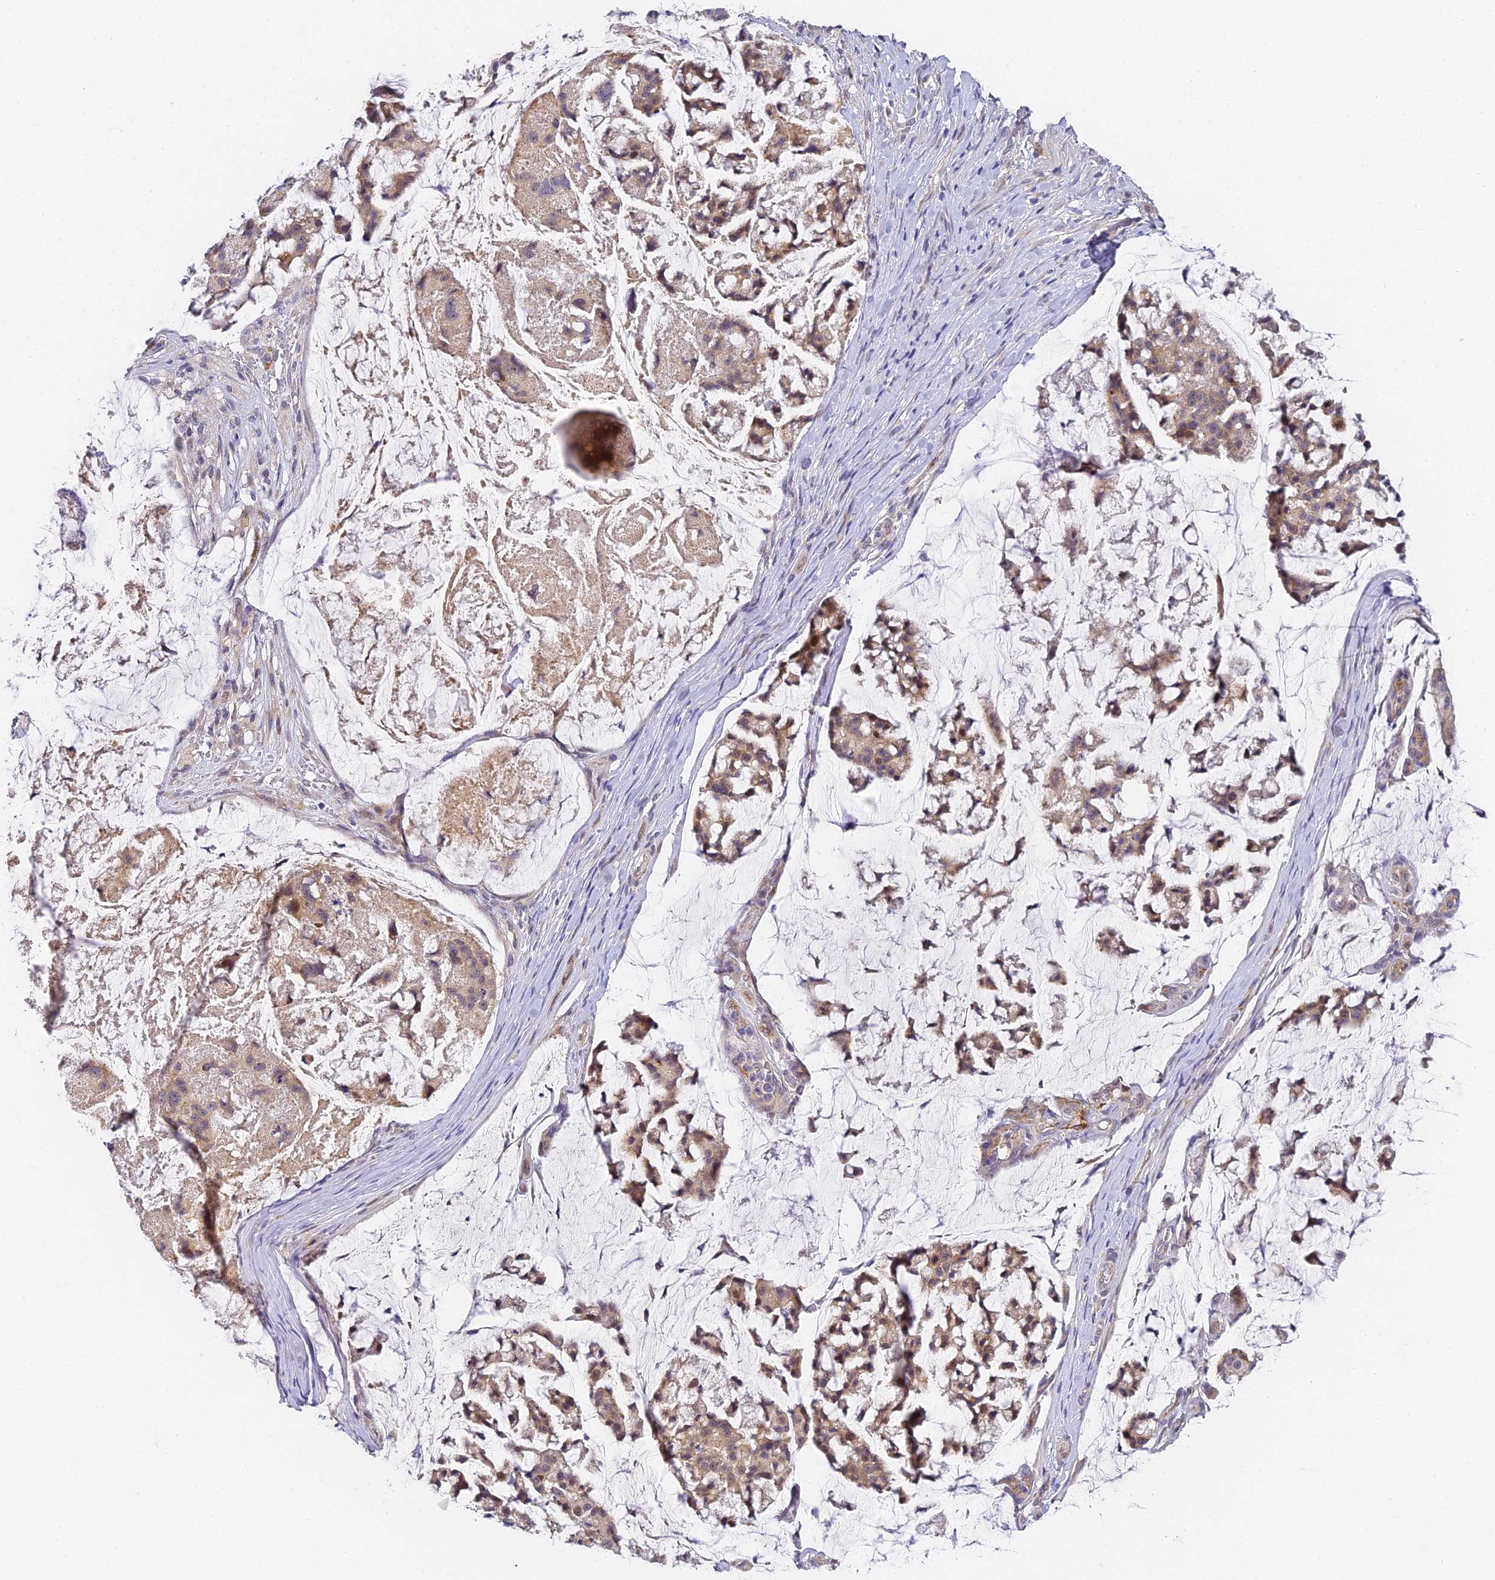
{"staining": {"intensity": "moderate", "quantity": "25%-75%", "location": "cytoplasmic/membranous"}, "tissue": "stomach cancer", "cell_type": "Tumor cells", "image_type": "cancer", "snomed": [{"axis": "morphology", "description": "Adenocarcinoma, NOS"}, {"axis": "topography", "description": "Stomach, lower"}], "caption": "Immunohistochemistry (IHC) histopathology image of stomach cancer stained for a protein (brown), which displays medium levels of moderate cytoplasmic/membranous staining in approximately 25%-75% of tumor cells.", "gene": "DNAAF10", "patient": {"sex": "male", "age": 67}}